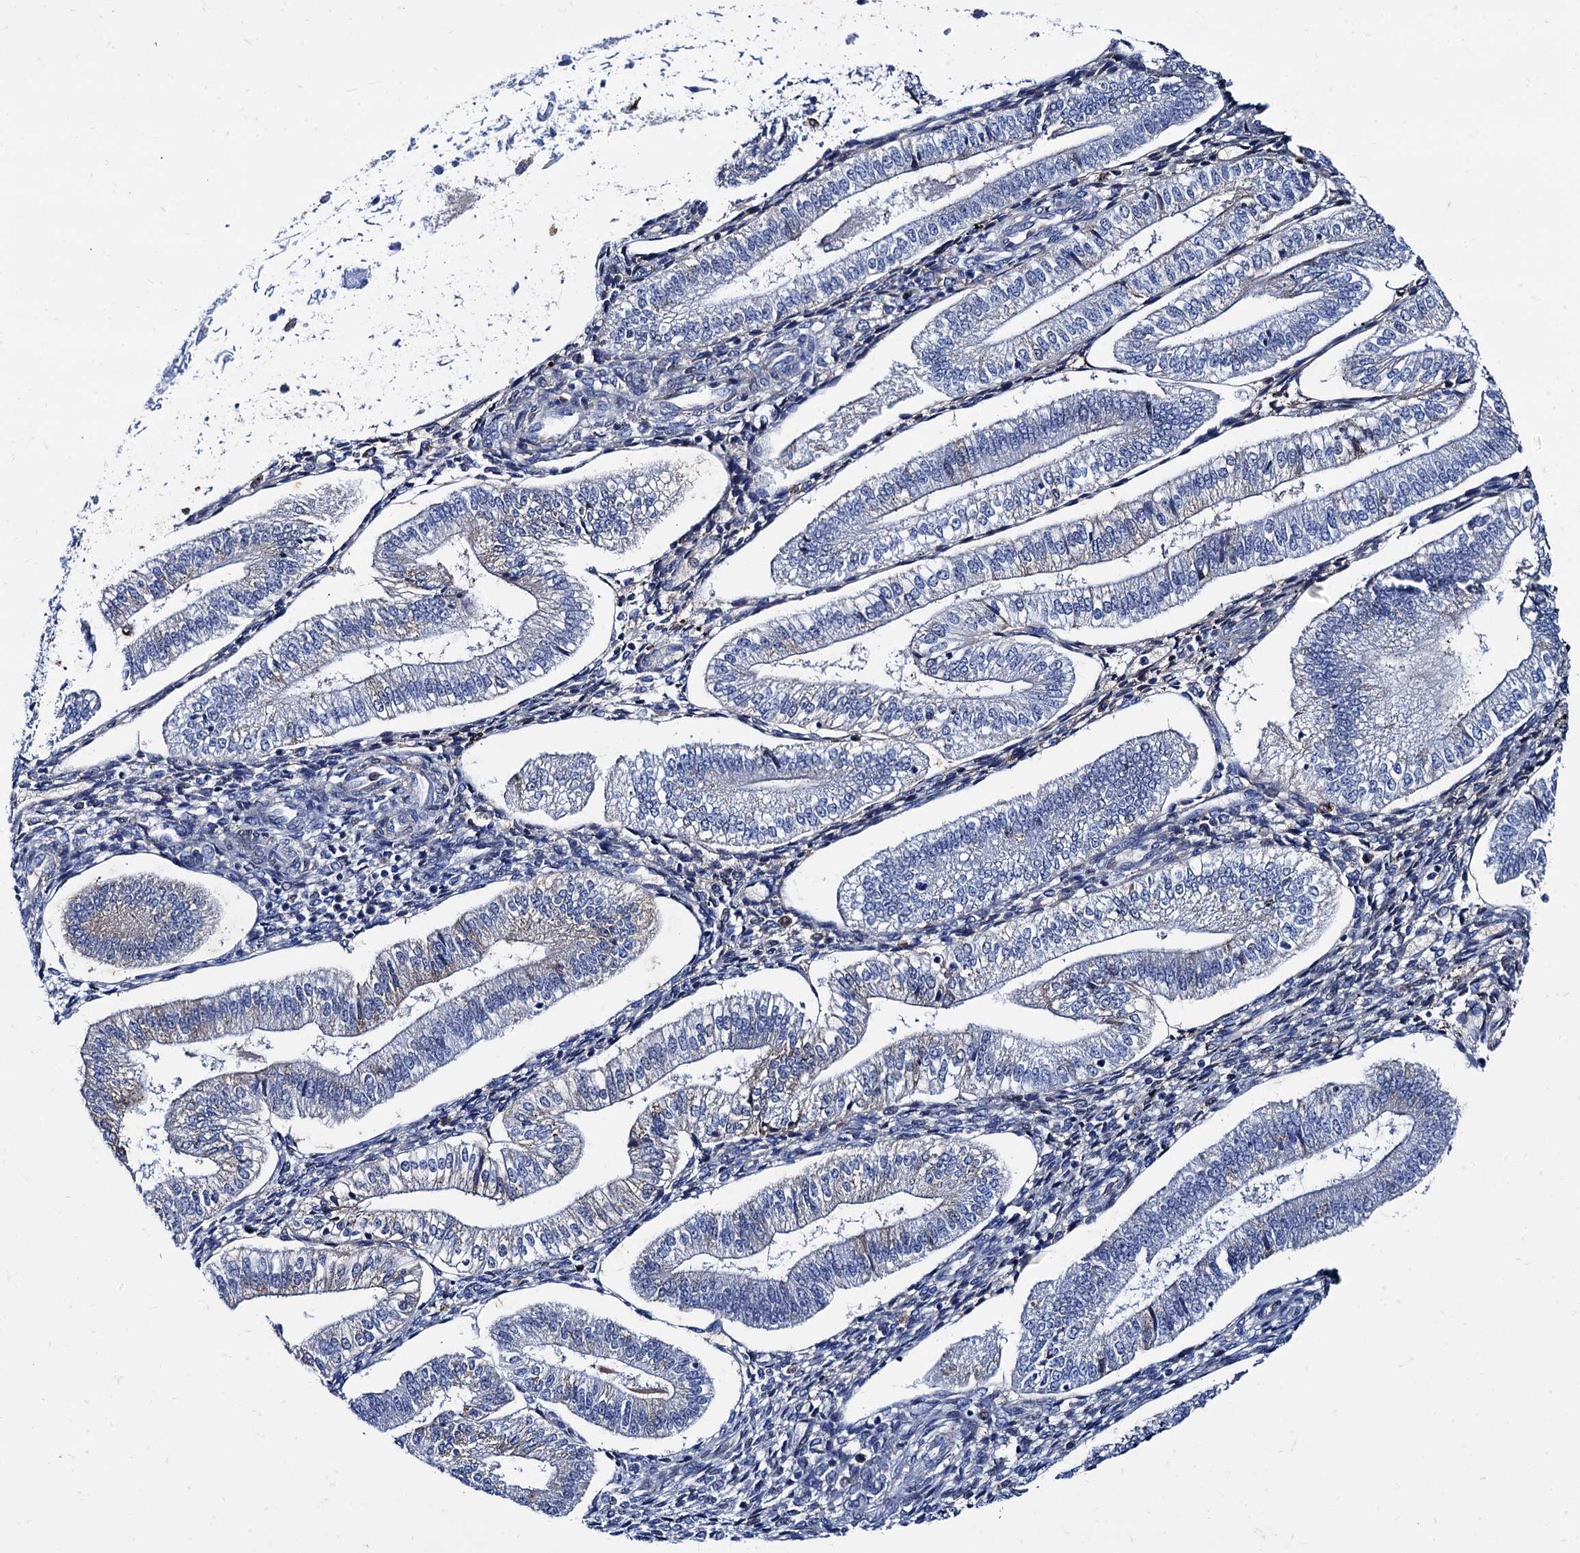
{"staining": {"intensity": "negative", "quantity": "none", "location": "none"}, "tissue": "endometrium", "cell_type": "Cells in endometrial stroma", "image_type": "normal", "snomed": [{"axis": "morphology", "description": "Normal tissue, NOS"}, {"axis": "topography", "description": "Endometrium"}], "caption": "Immunohistochemistry (IHC) of unremarkable human endometrium displays no staining in cells in endometrial stroma.", "gene": "TMEM72", "patient": {"sex": "female", "age": 34}}